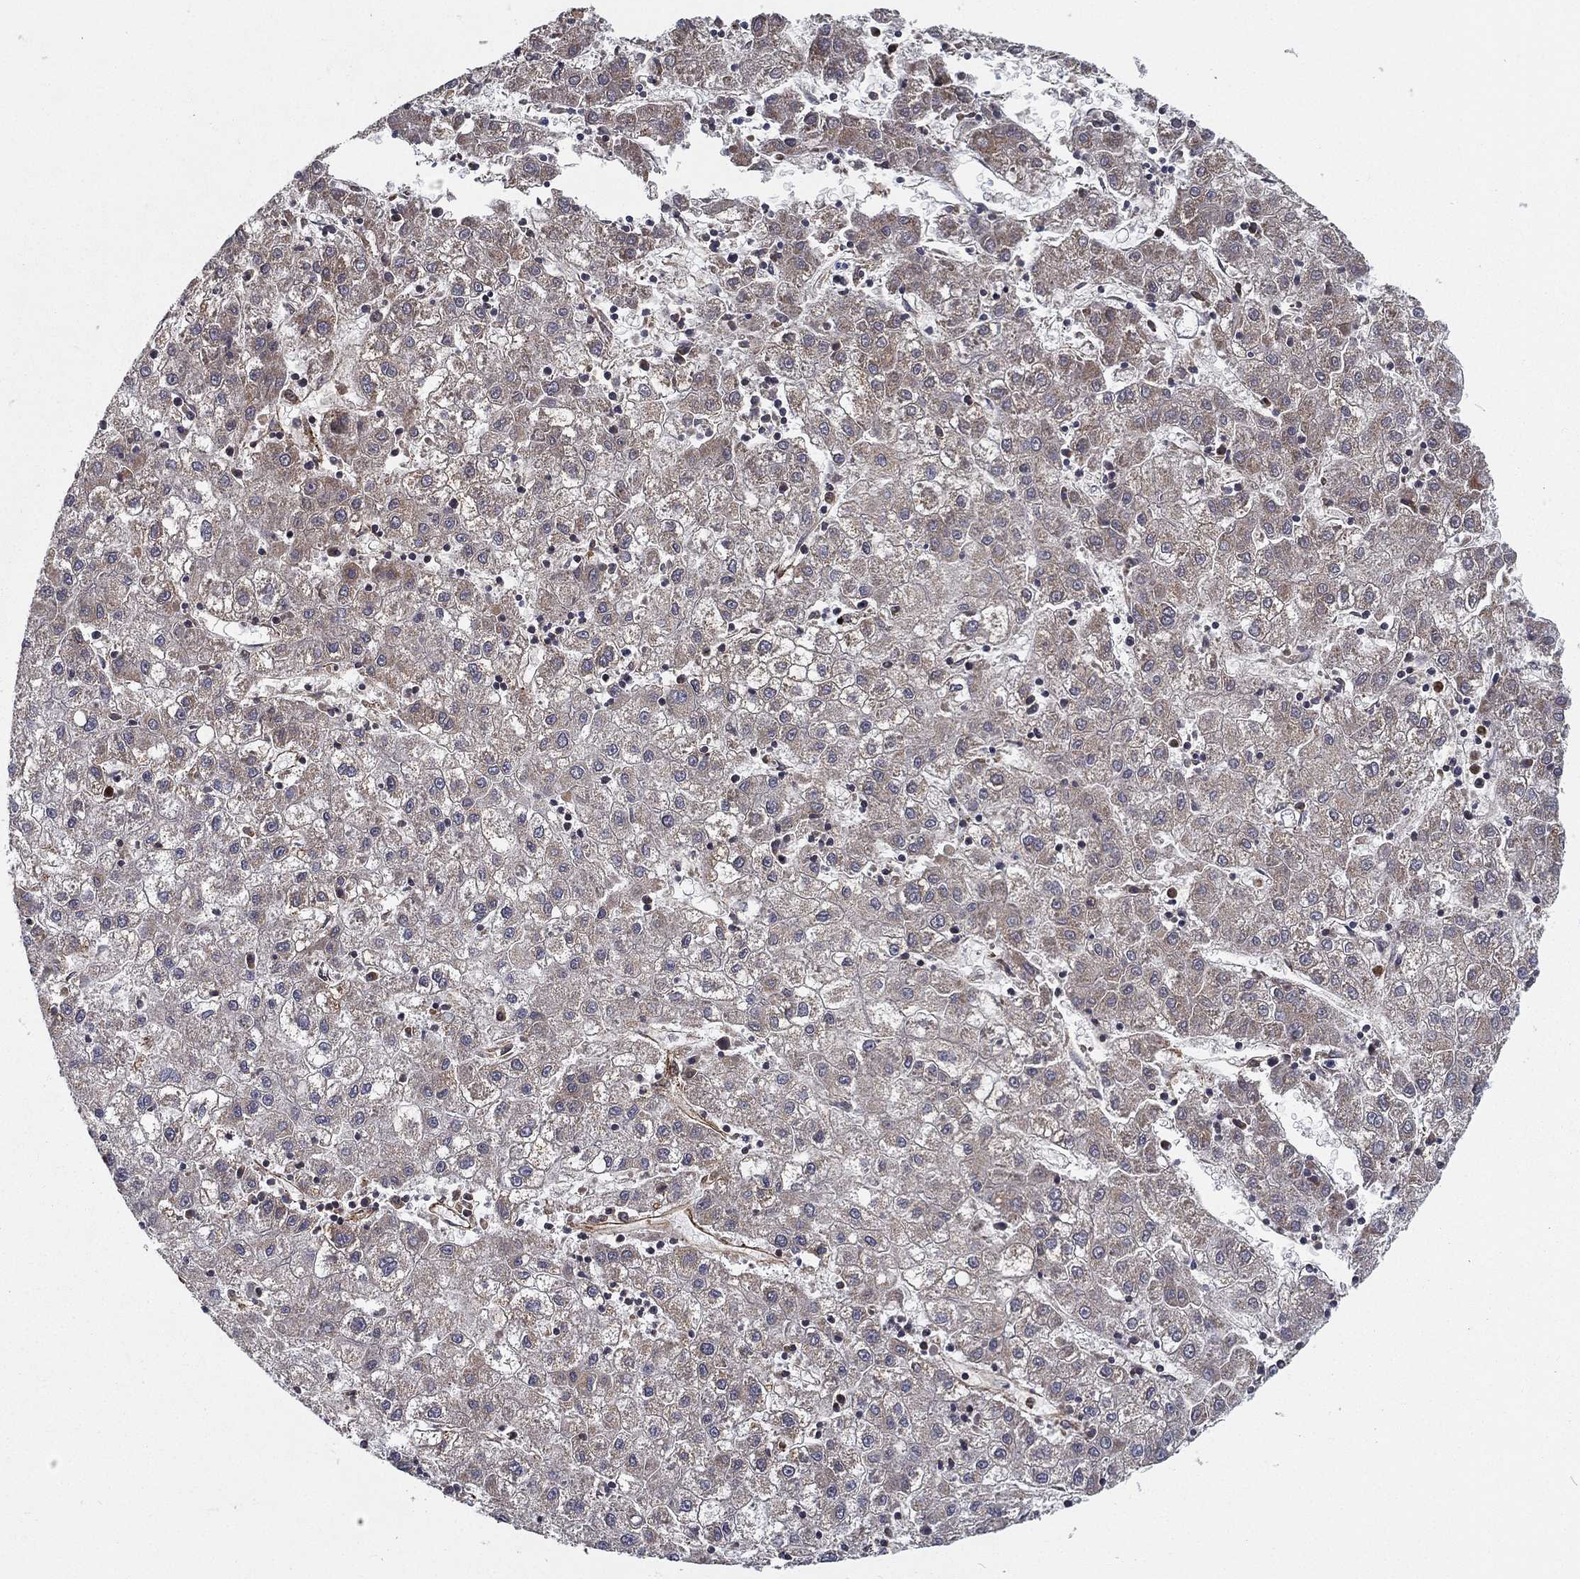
{"staining": {"intensity": "weak", "quantity": "<25%", "location": "cytoplasmic/membranous"}, "tissue": "liver cancer", "cell_type": "Tumor cells", "image_type": "cancer", "snomed": [{"axis": "morphology", "description": "Carcinoma, Hepatocellular, NOS"}, {"axis": "topography", "description": "Liver"}], "caption": "This histopathology image is of liver cancer stained with immunohistochemistry to label a protein in brown with the nuclei are counter-stained blue. There is no positivity in tumor cells.", "gene": "UACA", "patient": {"sex": "male", "age": 72}}